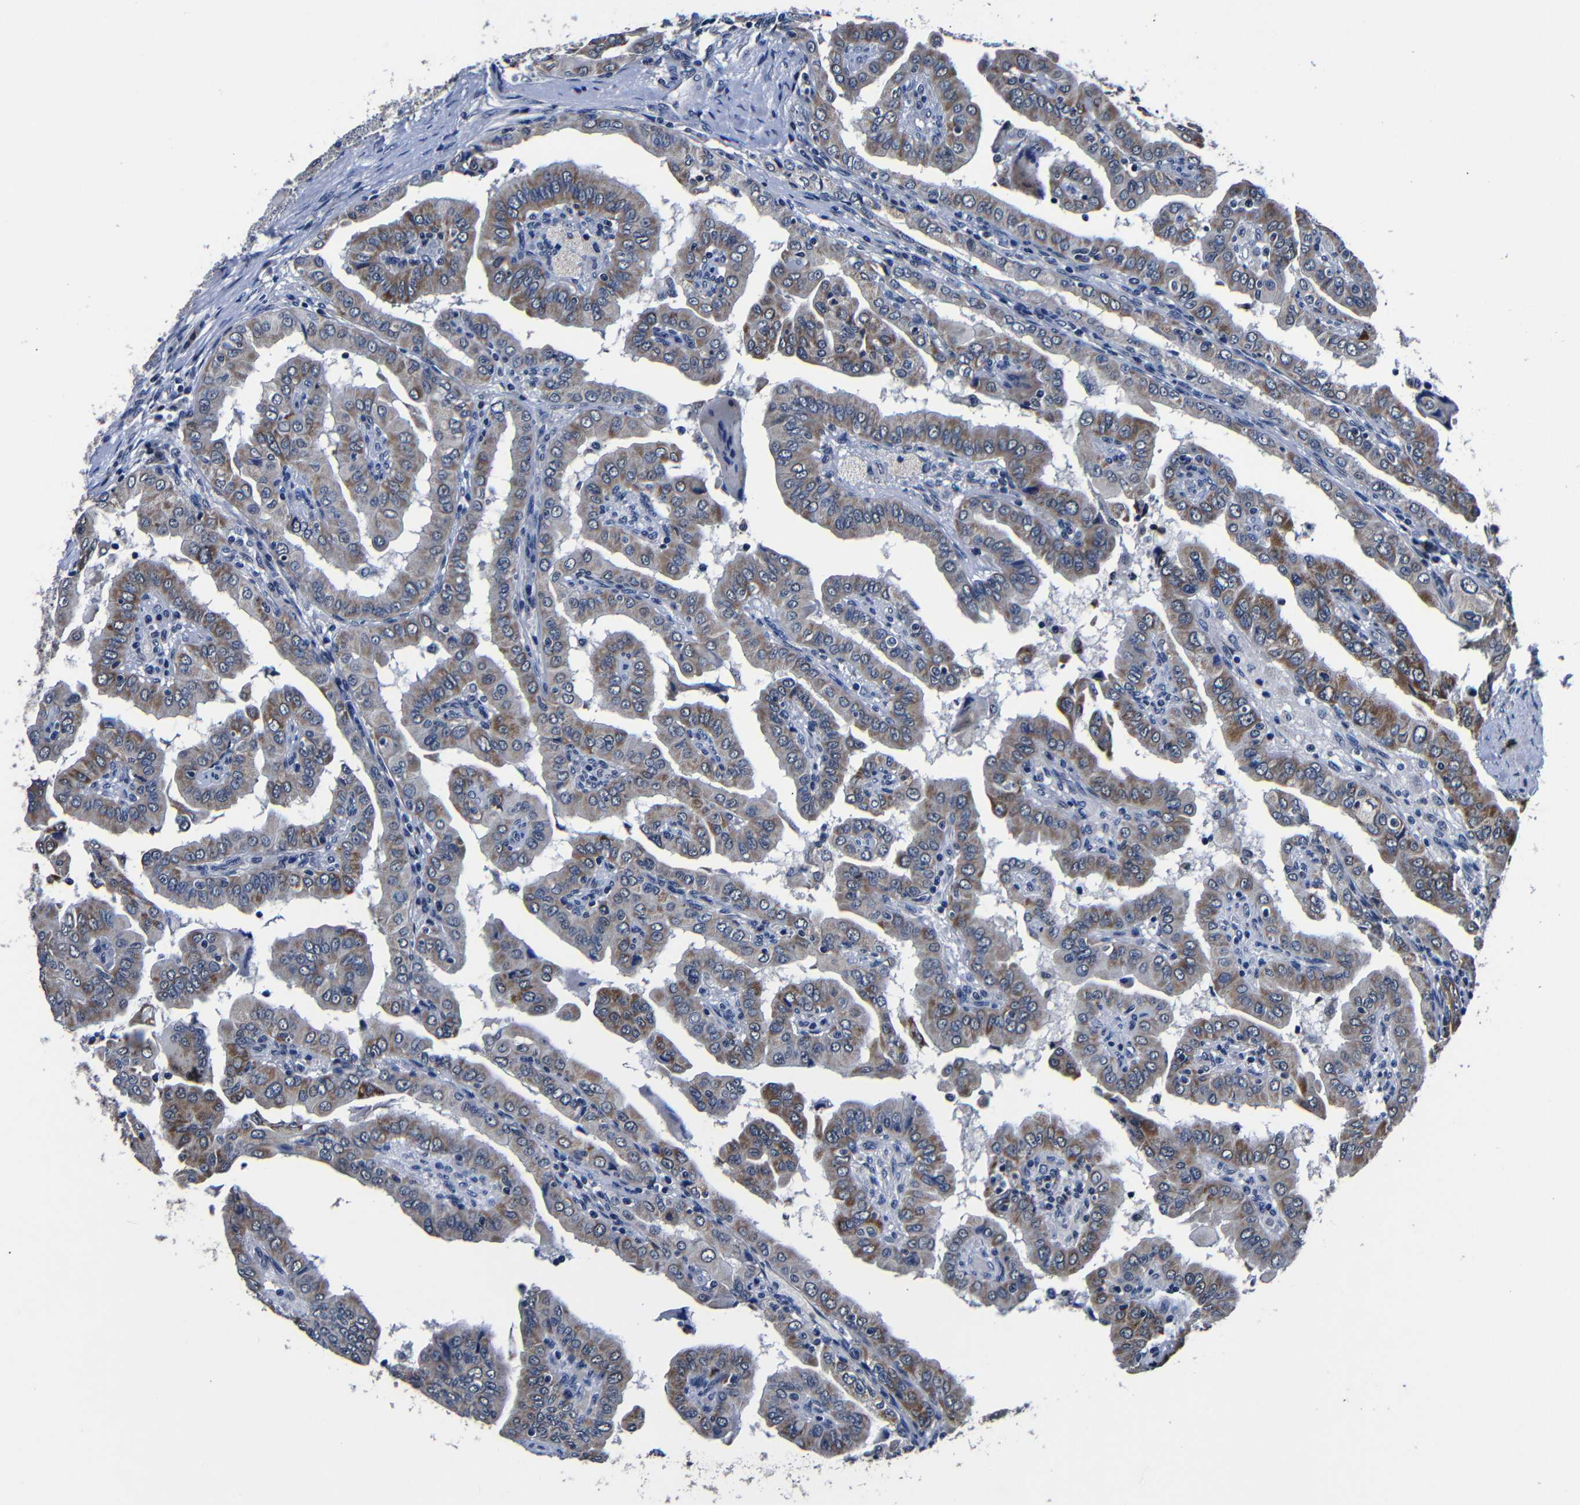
{"staining": {"intensity": "moderate", "quantity": ">75%", "location": "cytoplasmic/membranous"}, "tissue": "thyroid cancer", "cell_type": "Tumor cells", "image_type": "cancer", "snomed": [{"axis": "morphology", "description": "Papillary adenocarcinoma, NOS"}, {"axis": "topography", "description": "Thyroid gland"}], "caption": "An immunohistochemistry histopathology image of tumor tissue is shown. Protein staining in brown highlights moderate cytoplasmic/membranous positivity in thyroid papillary adenocarcinoma within tumor cells. Ihc stains the protein of interest in brown and the nuclei are stained blue.", "gene": "DEPP1", "patient": {"sex": "male", "age": 33}}